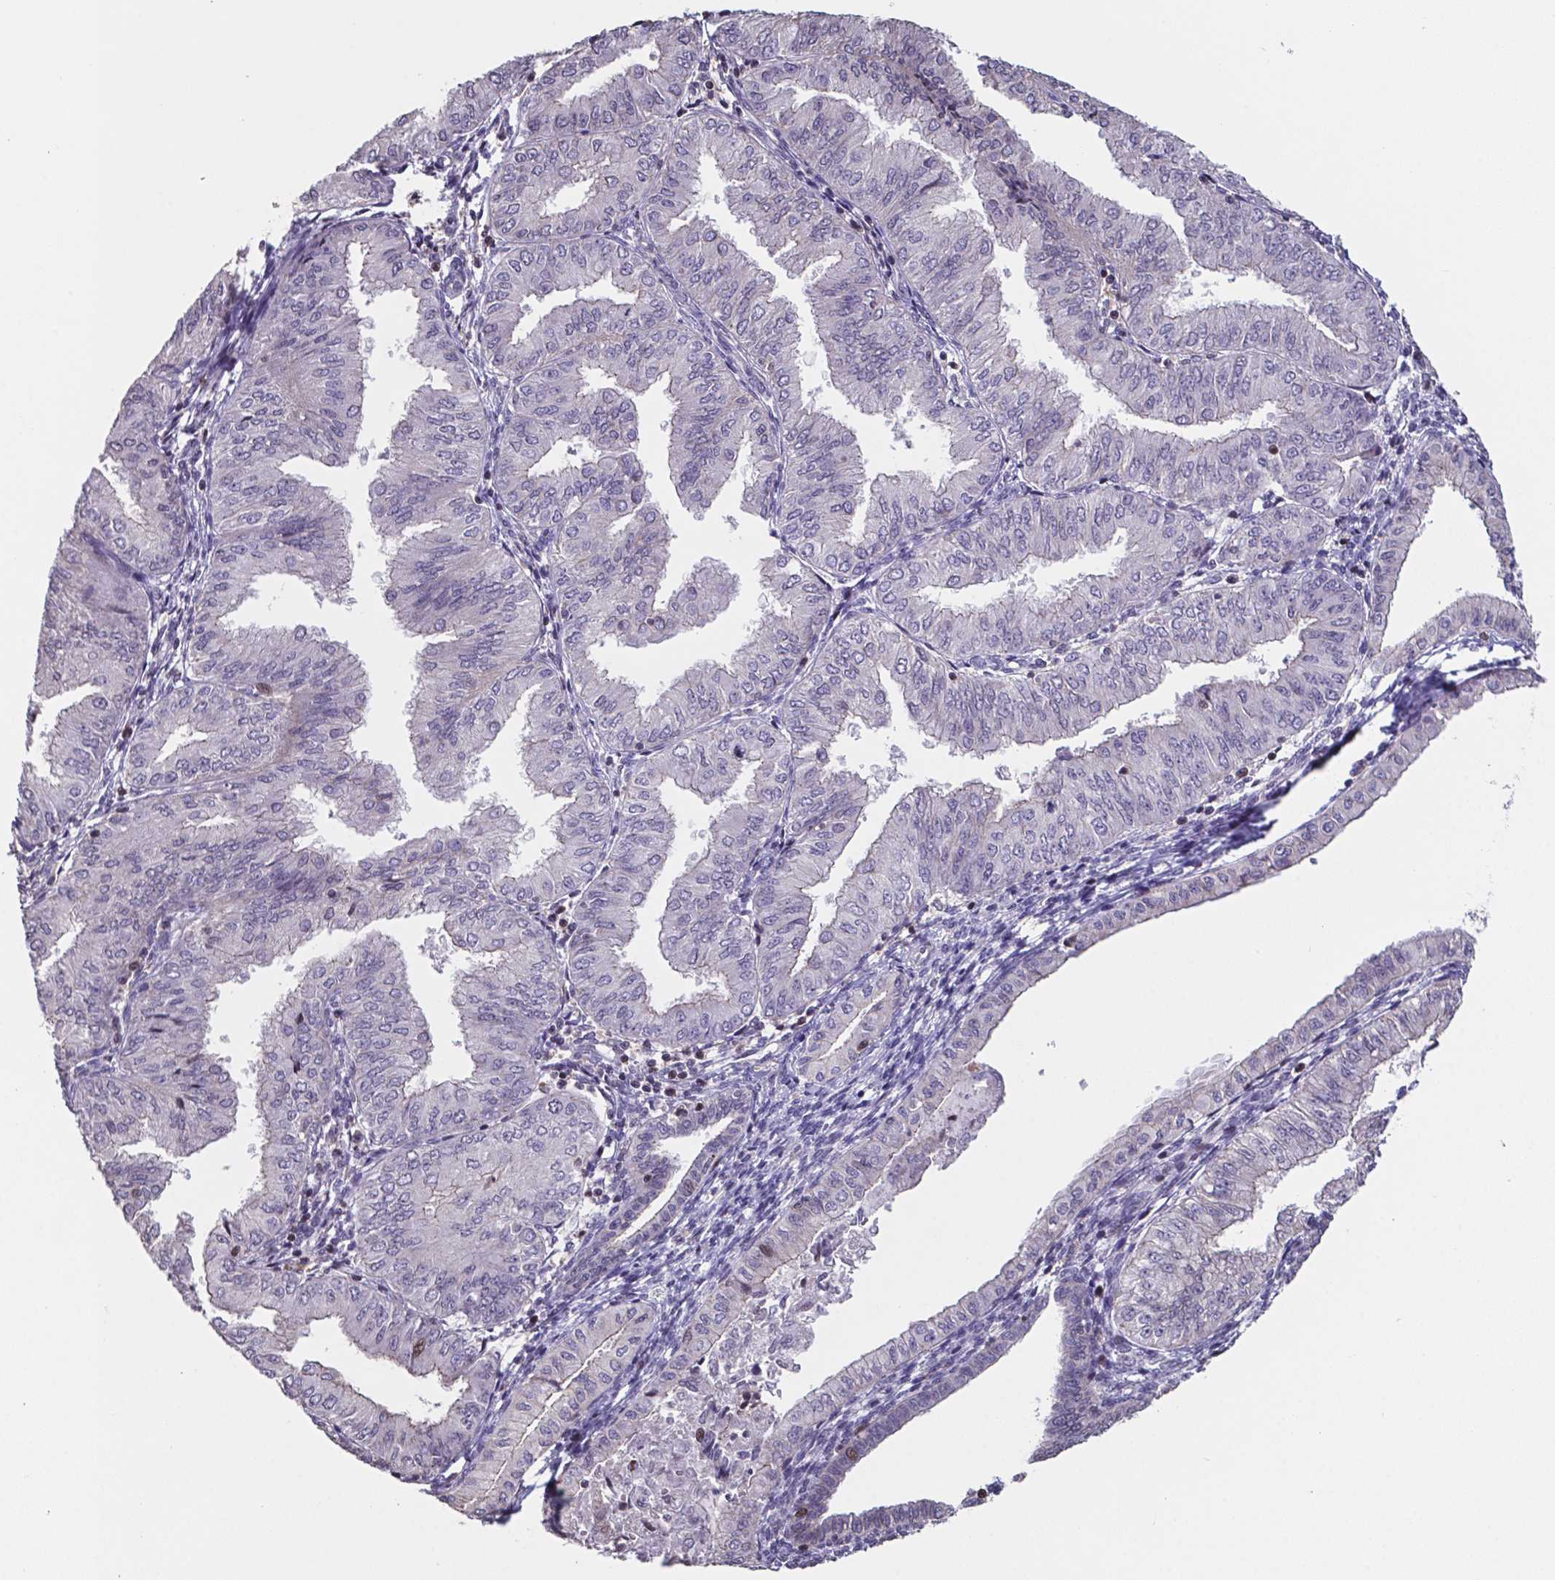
{"staining": {"intensity": "negative", "quantity": "none", "location": "none"}, "tissue": "endometrial cancer", "cell_type": "Tumor cells", "image_type": "cancer", "snomed": [{"axis": "morphology", "description": "Adenocarcinoma, NOS"}, {"axis": "topography", "description": "Endometrium"}], "caption": "An image of human endometrial cancer (adenocarcinoma) is negative for staining in tumor cells. (DAB (3,3'-diaminobenzidine) immunohistochemistry (IHC), high magnification).", "gene": "MLC1", "patient": {"sex": "female", "age": 53}}